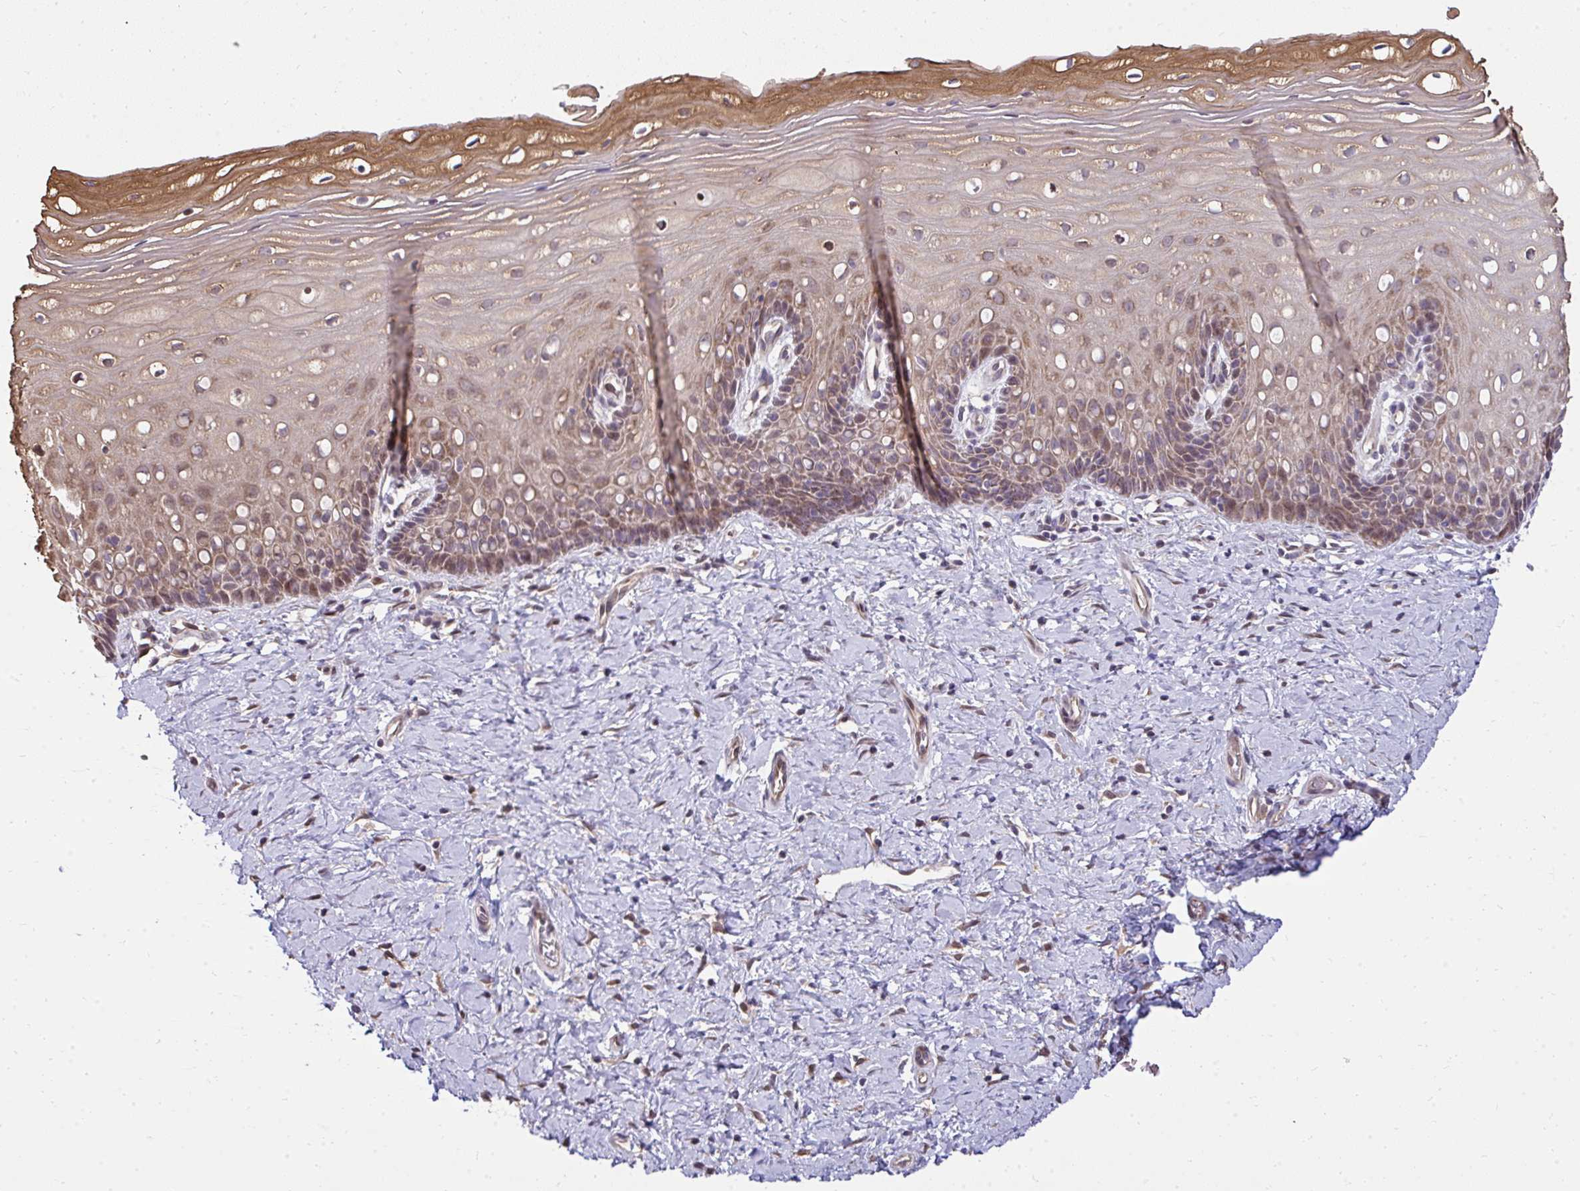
{"staining": {"intensity": "moderate", "quantity": ">75%", "location": "cytoplasmic/membranous"}, "tissue": "cervix", "cell_type": "Squamous epithelial cells", "image_type": "normal", "snomed": [{"axis": "morphology", "description": "Normal tissue, NOS"}, {"axis": "topography", "description": "Cervix"}], "caption": "High-magnification brightfield microscopy of unremarkable cervix stained with DAB (3,3'-diaminobenzidine) (brown) and counterstained with hematoxylin (blue). squamous epithelial cells exhibit moderate cytoplasmic/membranous positivity is identified in approximately>75% of cells.", "gene": "RDH14", "patient": {"sex": "female", "age": 37}}